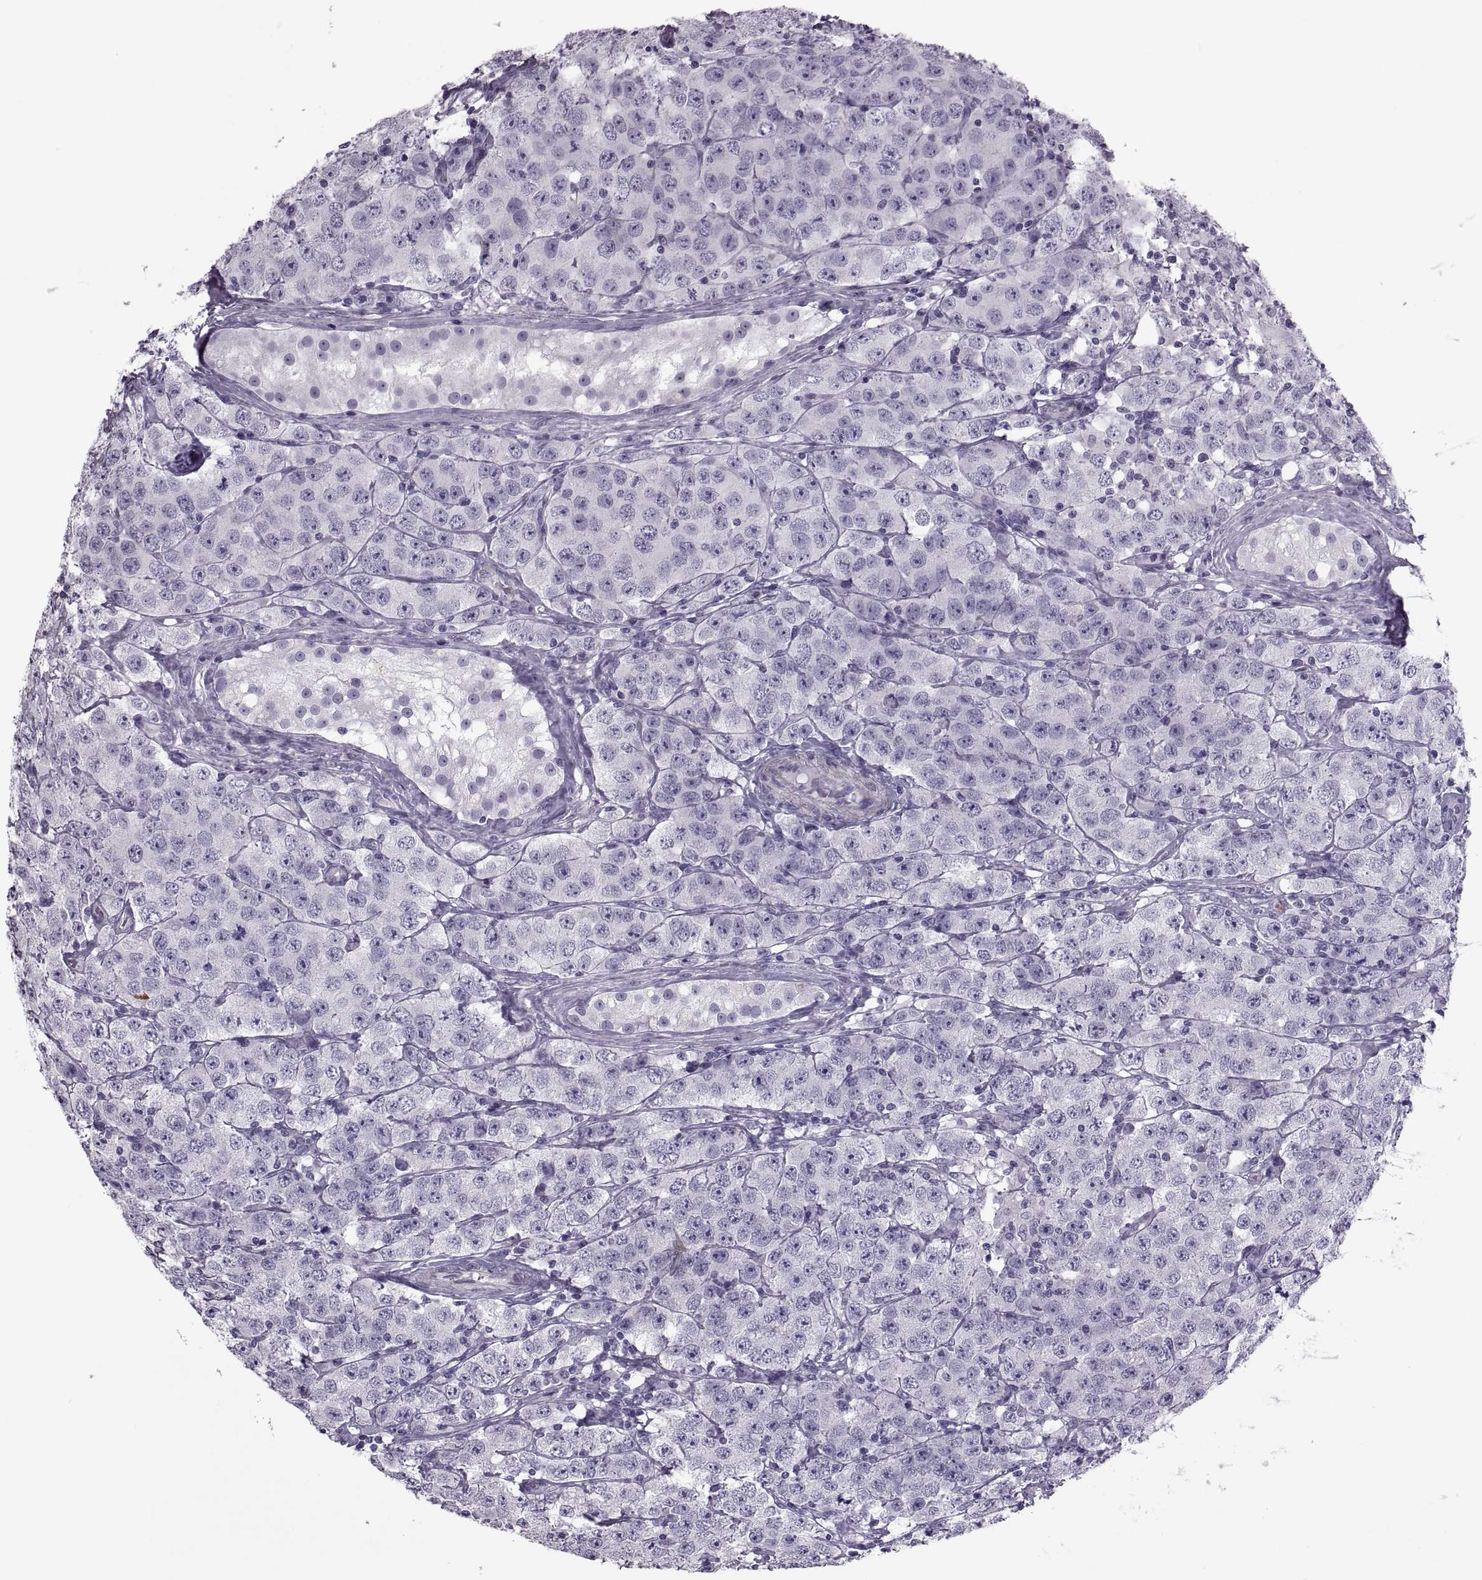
{"staining": {"intensity": "negative", "quantity": "none", "location": "none"}, "tissue": "testis cancer", "cell_type": "Tumor cells", "image_type": "cancer", "snomed": [{"axis": "morphology", "description": "Seminoma, NOS"}, {"axis": "topography", "description": "Testis"}], "caption": "Immunohistochemical staining of testis cancer reveals no significant positivity in tumor cells.", "gene": "ODF3", "patient": {"sex": "male", "age": 52}}